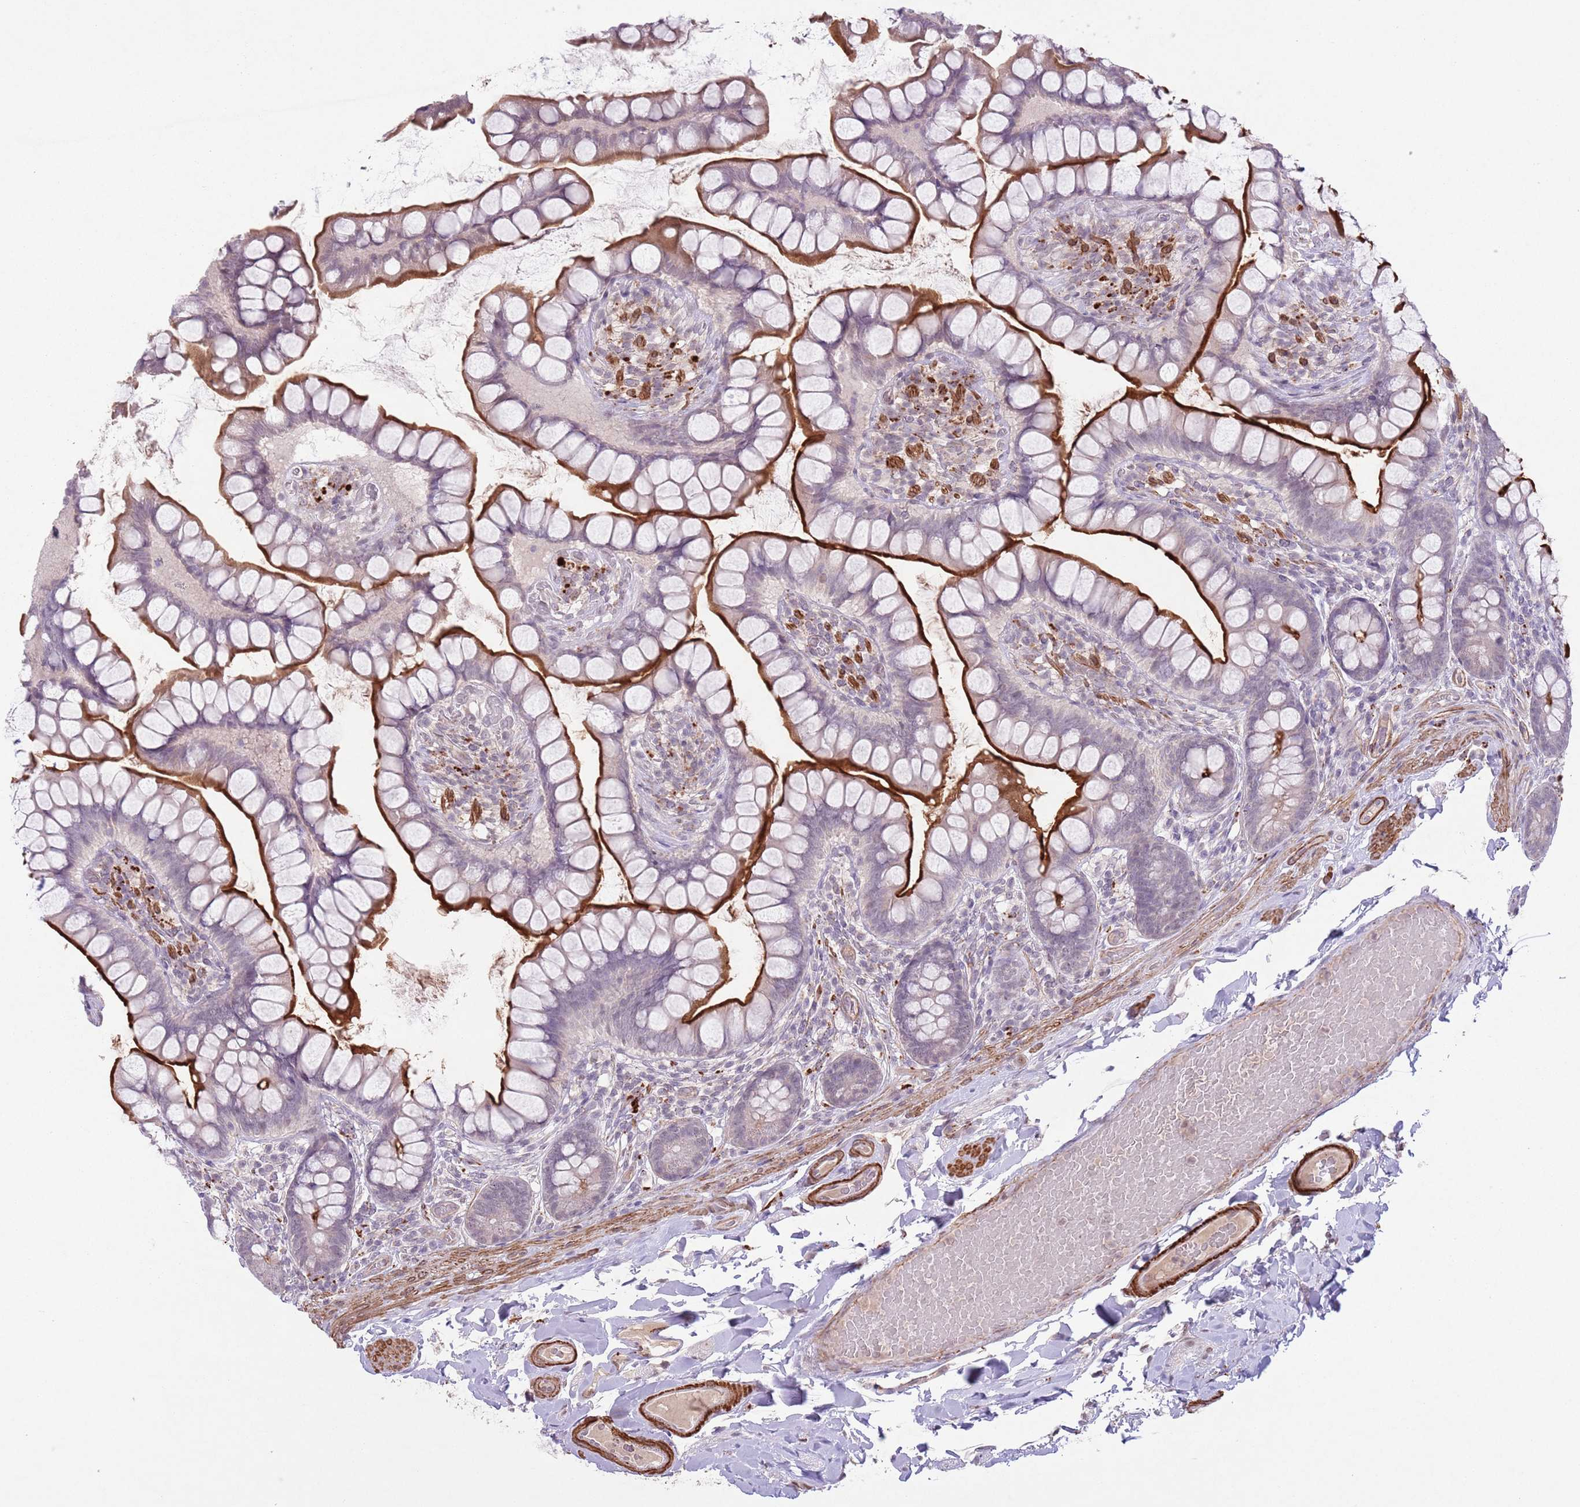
{"staining": {"intensity": "strong", "quantity": "25%-75%", "location": "cytoplasmic/membranous"}, "tissue": "small intestine", "cell_type": "Glandular cells", "image_type": "normal", "snomed": [{"axis": "morphology", "description": "Normal tissue, NOS"}, {"axis": "topography", "description": "Small intestine"}], "caption": "A brown stain highlights strong cytoplasmic/membranous staining of a protein in glandular cells of normal human small intestine.", "gene": "CCNI", "patient": {"sex": "male", "age": 70}}